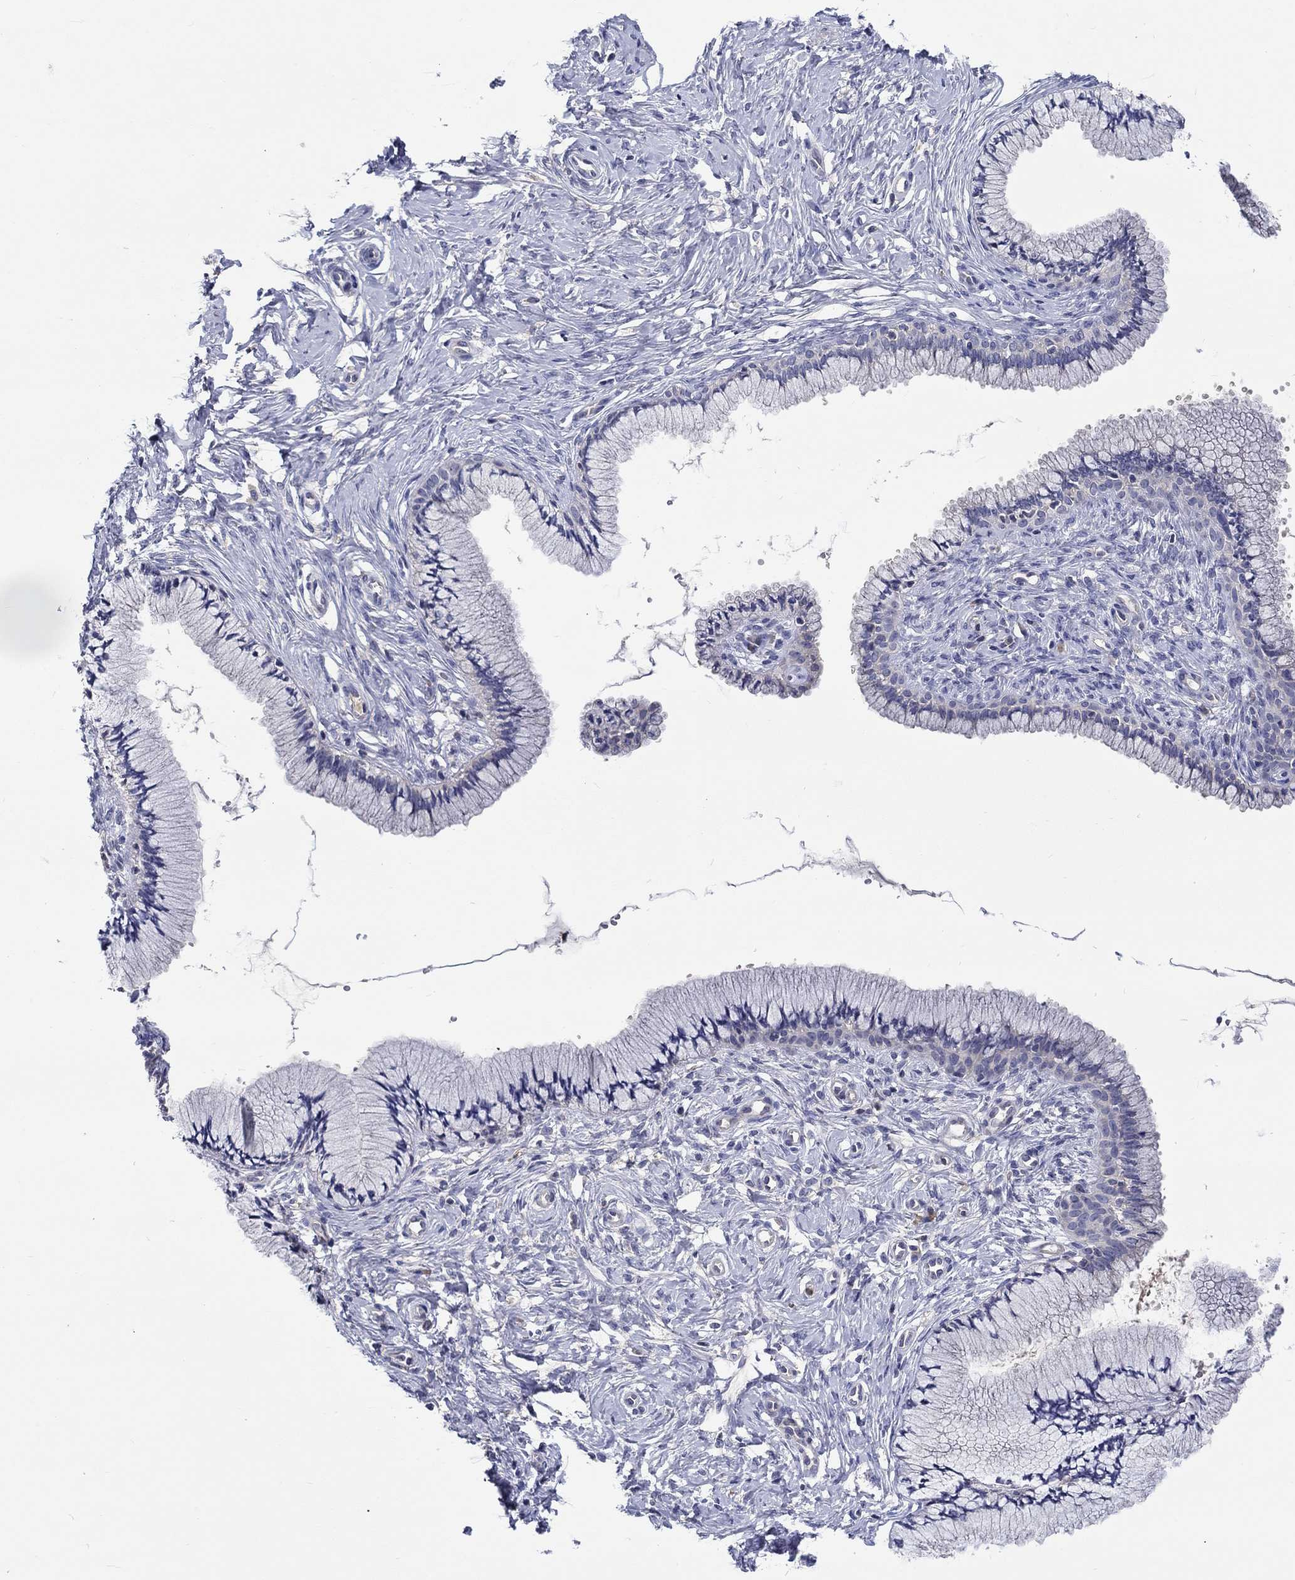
{"staining": {"intensity": "negative", "quantity": "none", "location": "none"}, "tissue": "cervix", "cell_type": "Glandular cells", "image_type": "normal", "snomed": [{"axis": "morphology", "description": "Normal tissue, NOS"}, {"axis": "topography", "description": "Cervix"}], "caption": "IHC image of unremarkable cervix stained for a protein (brown), which exhibits no staining in glandular cells. (Stains: DAB (3,3'-diaminobenzidine) immunohistochemistry with hematoxylin counter stain, Microscopy: brightfield microscopy at high magnification).", "gene": "CHIT1", "patient": {"sex": "female", "age": 37}}